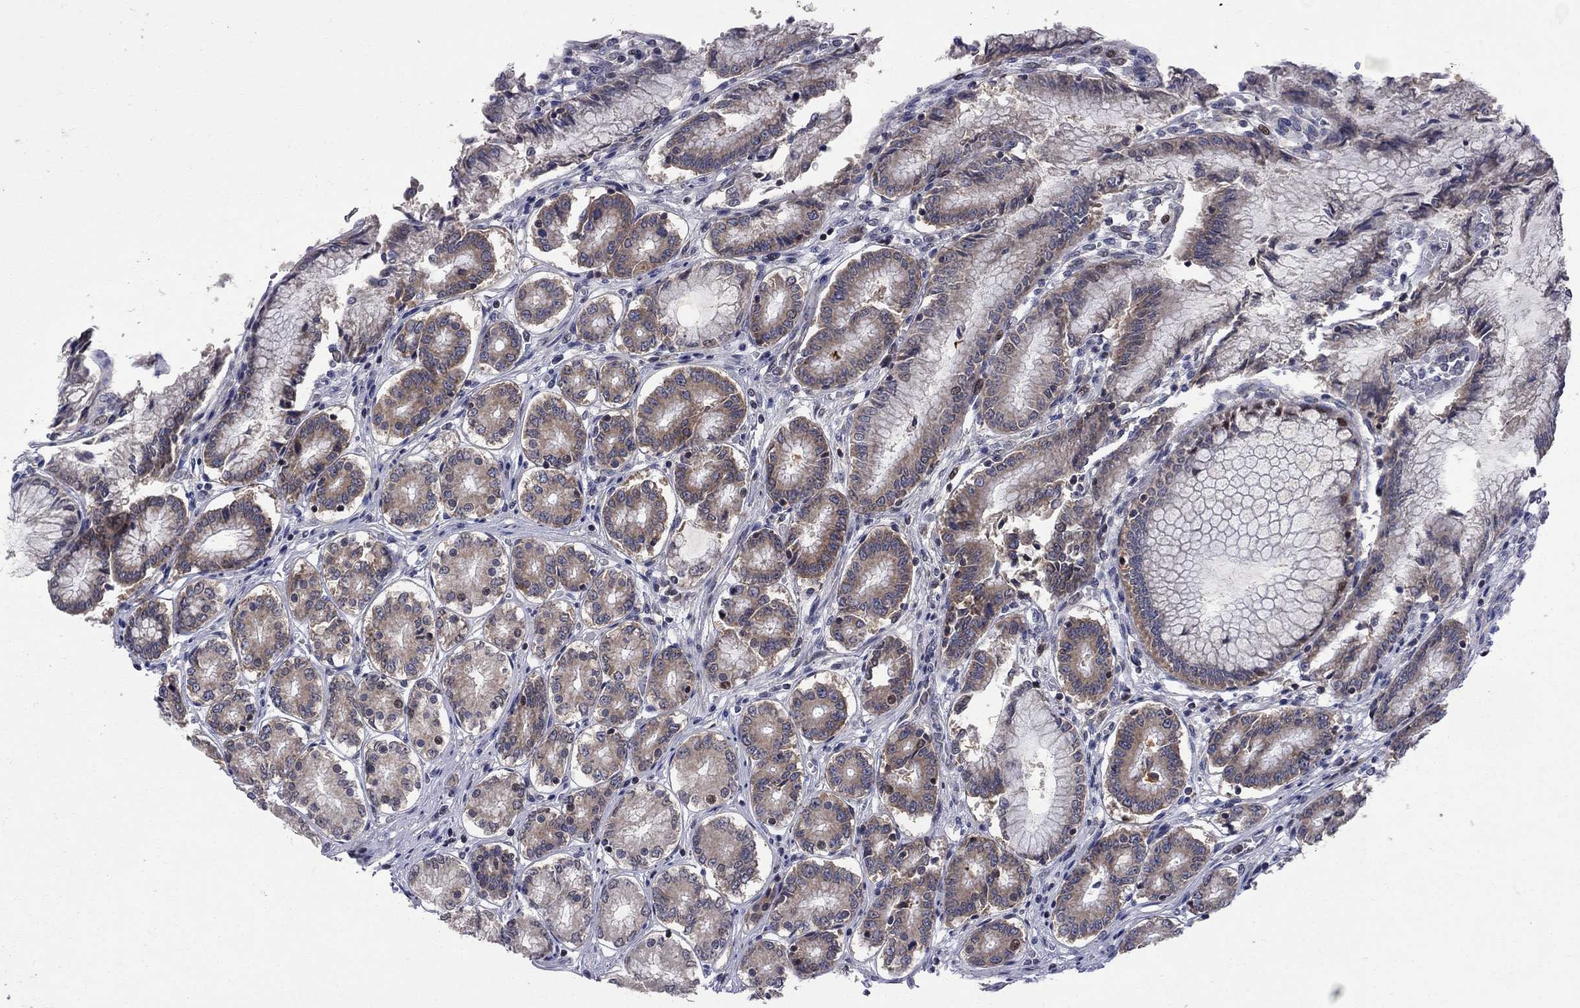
{"staining": {"intensity": "moderate", "quantity": "25%-75%", "location": "cytoplasmic/membranous"}, "tissue": "stomach", "cell_type": "Glandular cells", "image_type": "normal", "snomed": [{"axis": "morphology", "description": "Normal tissue, NOS"}, {"axis": "topography", "description": "Stomach"}], "caption": "Stomach stained with a brown dye shows moderate cytoplasmic/membranous positive expression in about 25%-75% of glandular cells.", "gene": "CNOT11", "patient": {"sex": "female", "age": 65}}